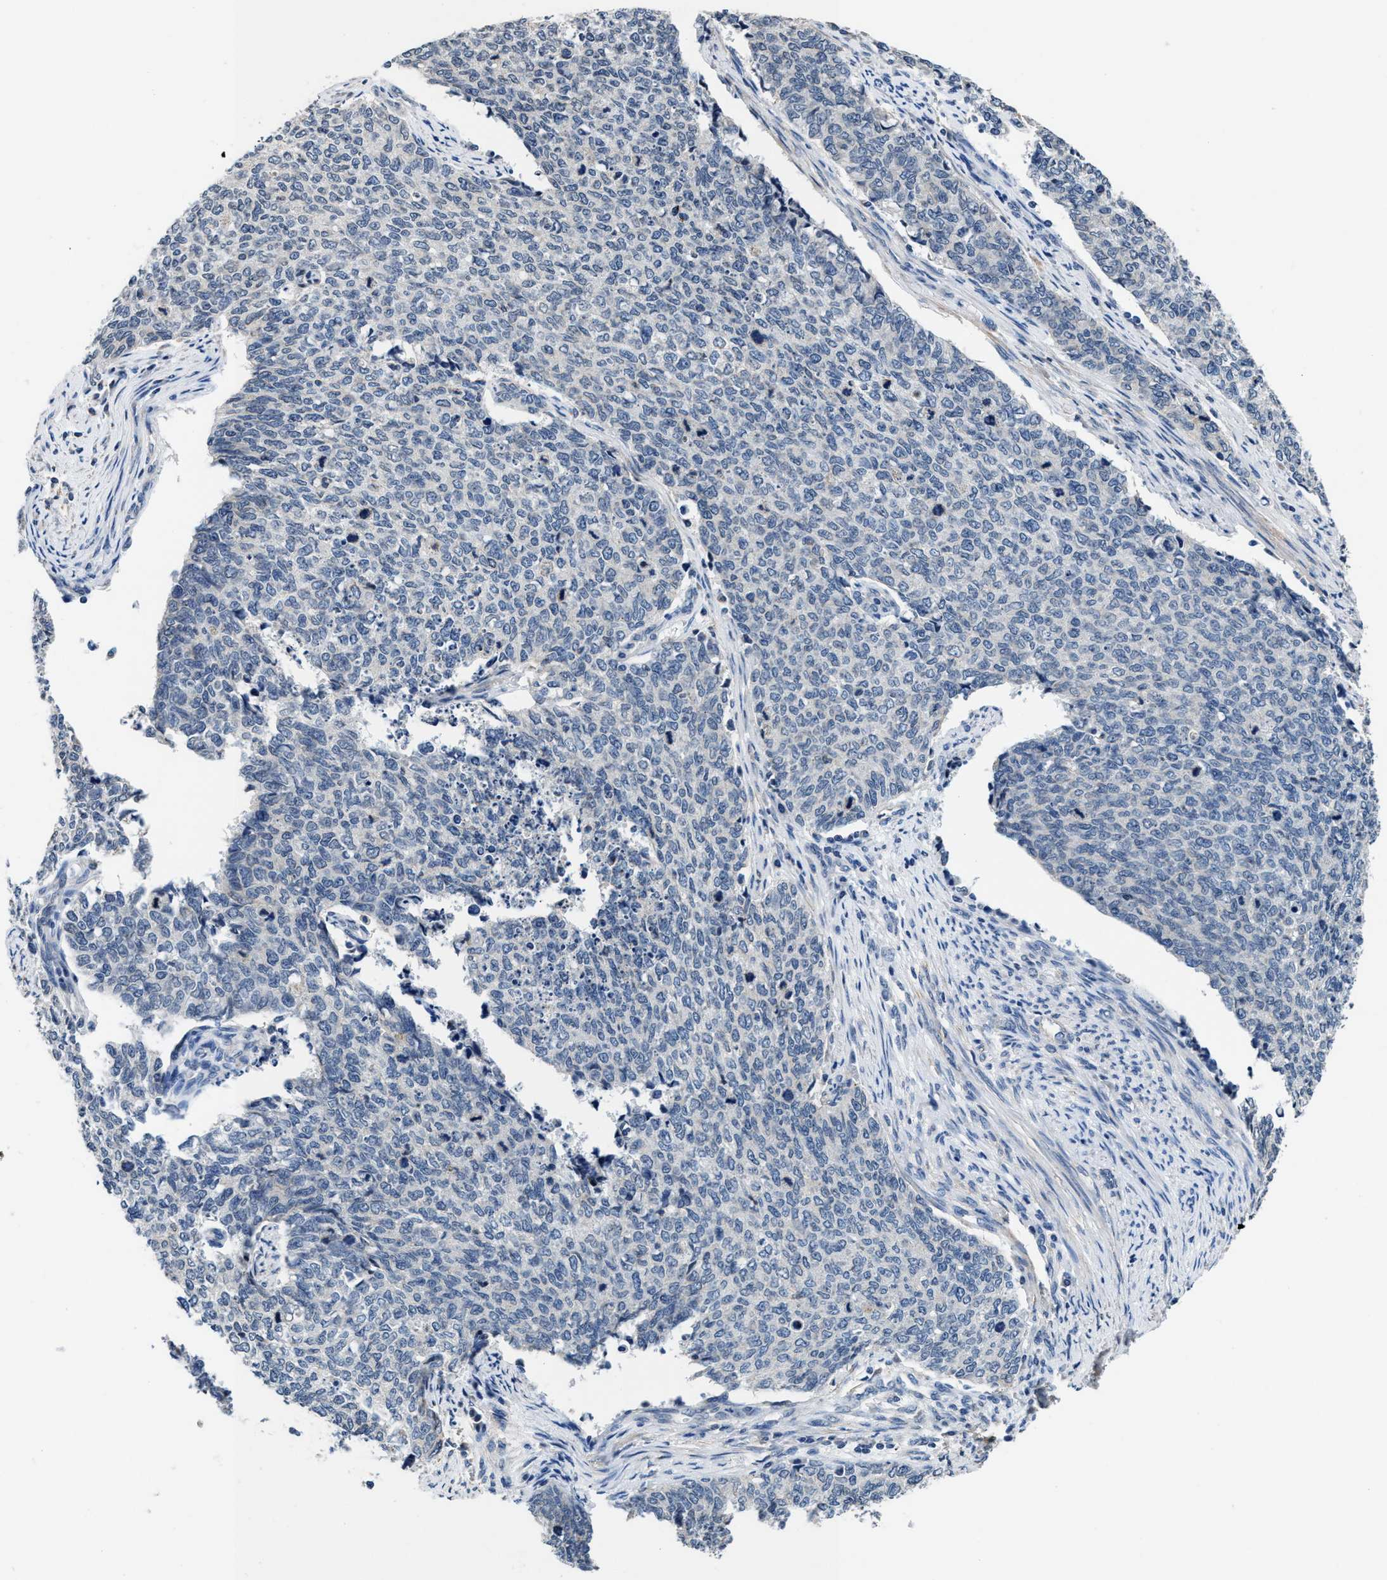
{"staining": {"intensity": "negative", "quantity": "none", "location": "none"}, "tissue": "cervical cancer", "cell_type": "Tumor cells", "image_type": "cancer", "snomed": [{"axis": "morphology", "description": "Squamous cell carcinoma, NOS"}, {"axis": "topography", "description": "Cervix"}], "caption": "This is a image of immunohistochemistry staining of cervical cancer, which shows no expression in tumor cells.", "gene": "MYH3", "patient": {"sex": "female", "age": 63}}